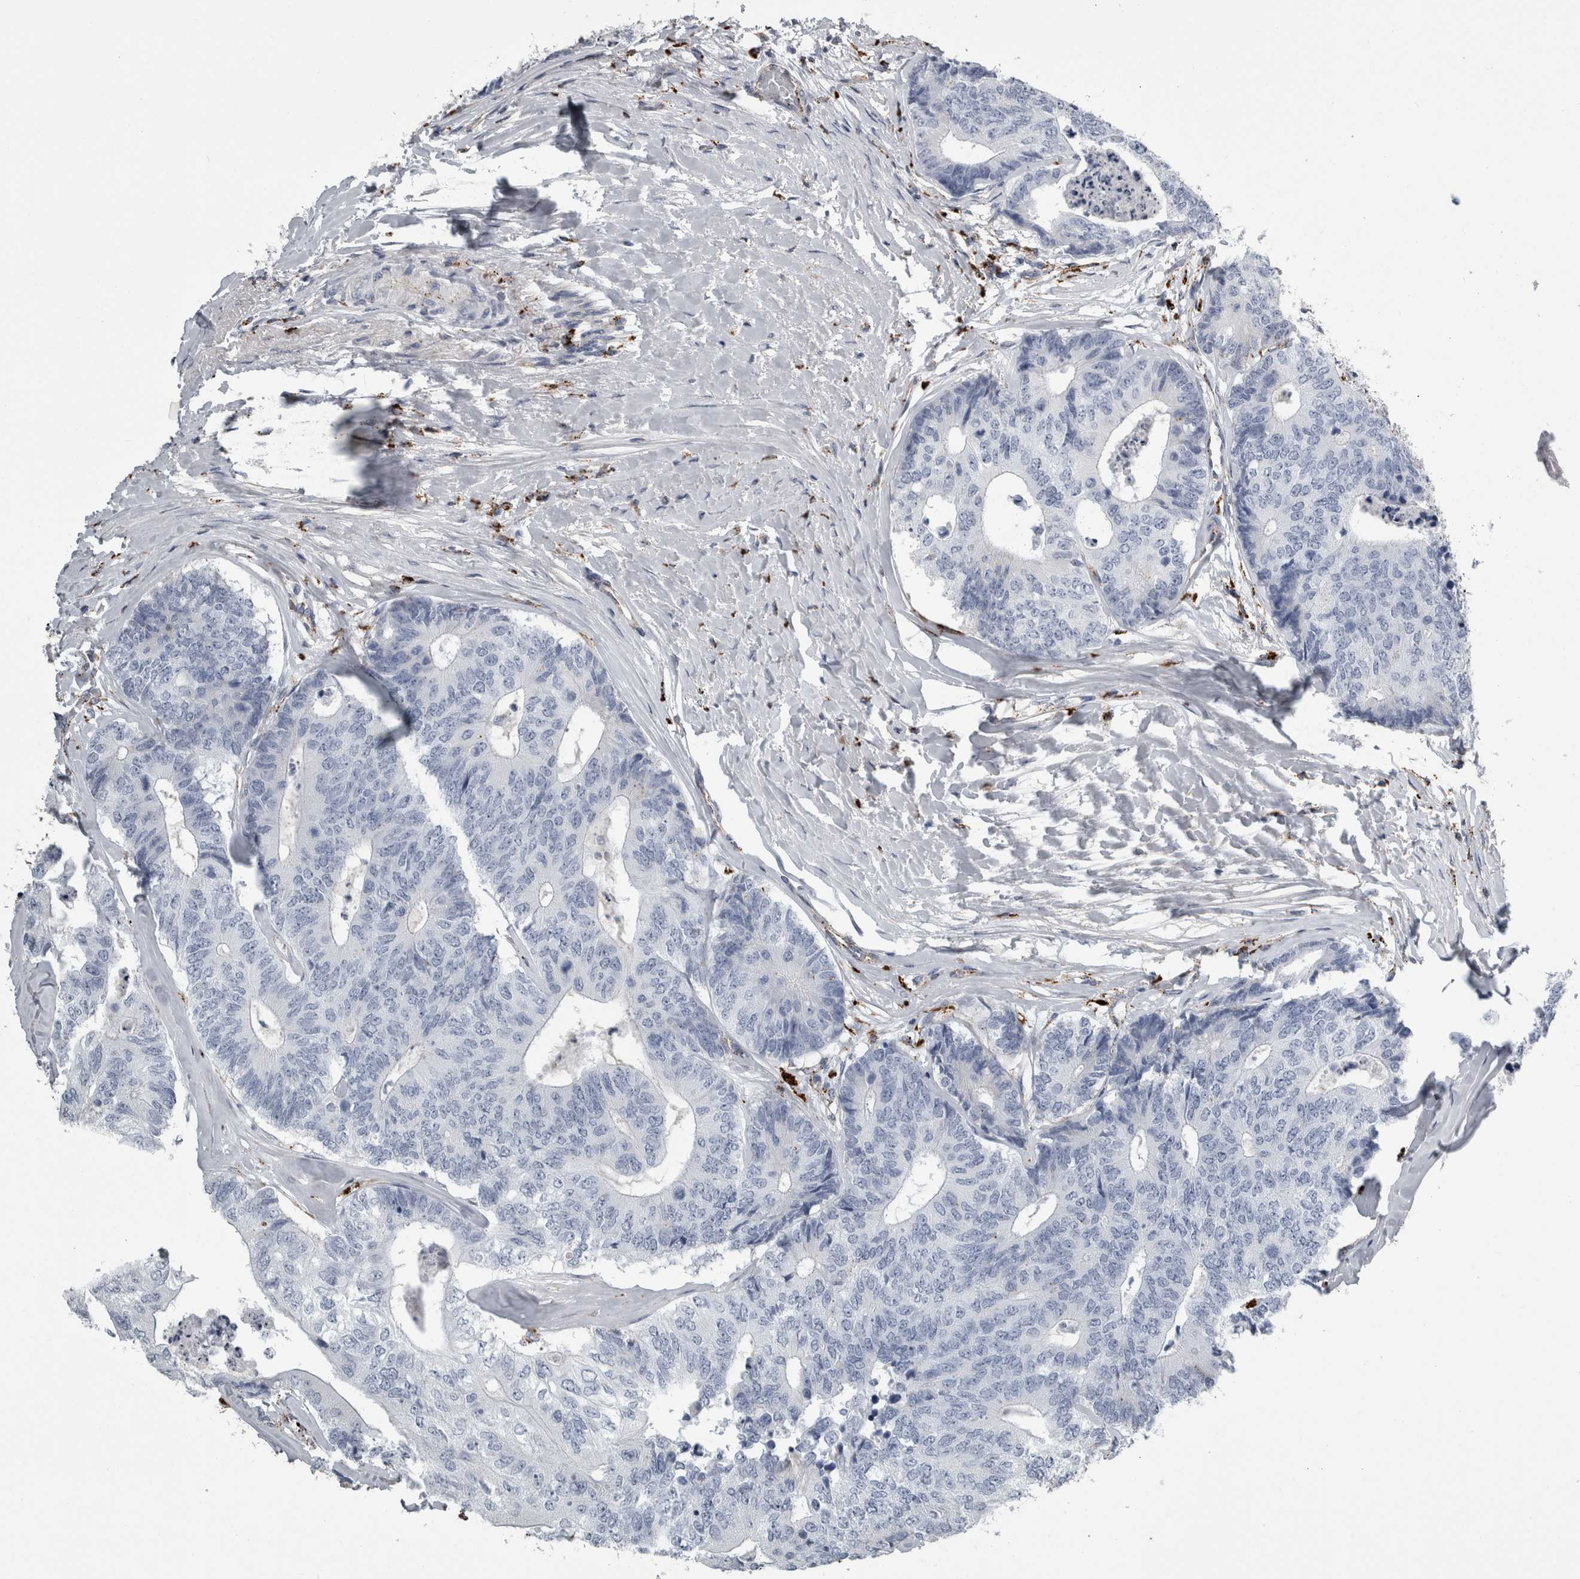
{"staining": {"intensity": "negative", "quantity": "none", "location": "none"}, "tissue": "colorectal cancer", "cell_type": "Tumor cells", "image_type": "cancer", "snomed": [{"axis": "morphology", "description": "Adenocarcinoma, NOS"}, {"axis": "topography", "description": "Colon"}], "caption": "IHC image of human colorectal adenocarcinoma stained for a protein (brown), which reveals no staining in tumor cells.", "gene": "DPP7", "patient": {"sex": "female", "age": 67}}